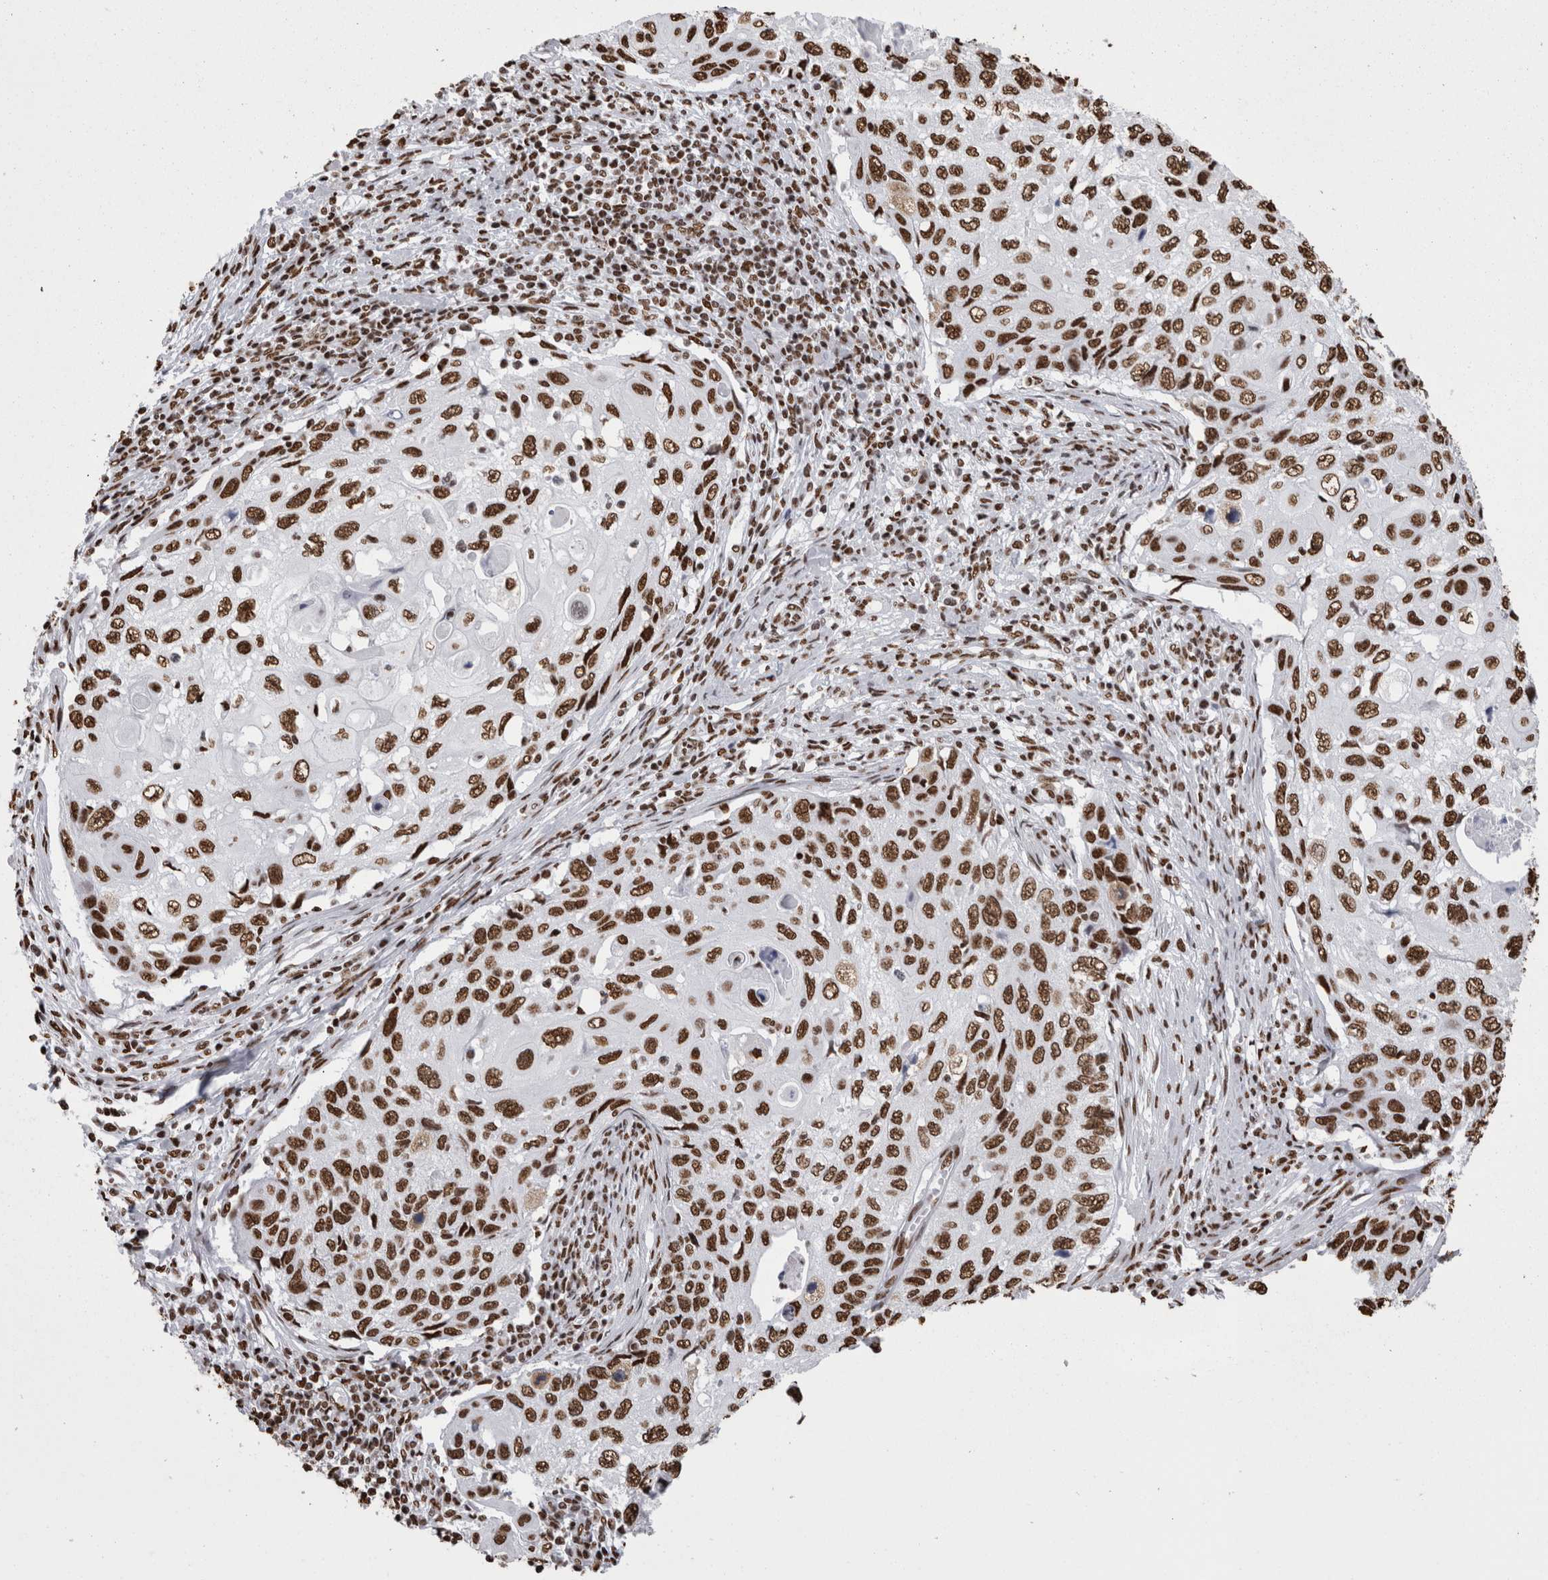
{"staining": {"intensity": "strong", "quantity": ">75%", "location": "nuclear"}, "tissue": "cervical cancer", "cell_type": "Tumor cells", "image_type": "cancer", "snomed": [{"axis": "morphology", "description": "Squamous cell carcinoma, NOS"}, {"axis": "topography", "description": "Cervix"}], "caption": "Protein positivity by immunohistochemistry reveals strong nuclear positivity in about >75% of tumor cells in cervical squamous cell carcinoma.", "gene": "HNRNPM", "patient": {"sex": "female", "age": 70}}